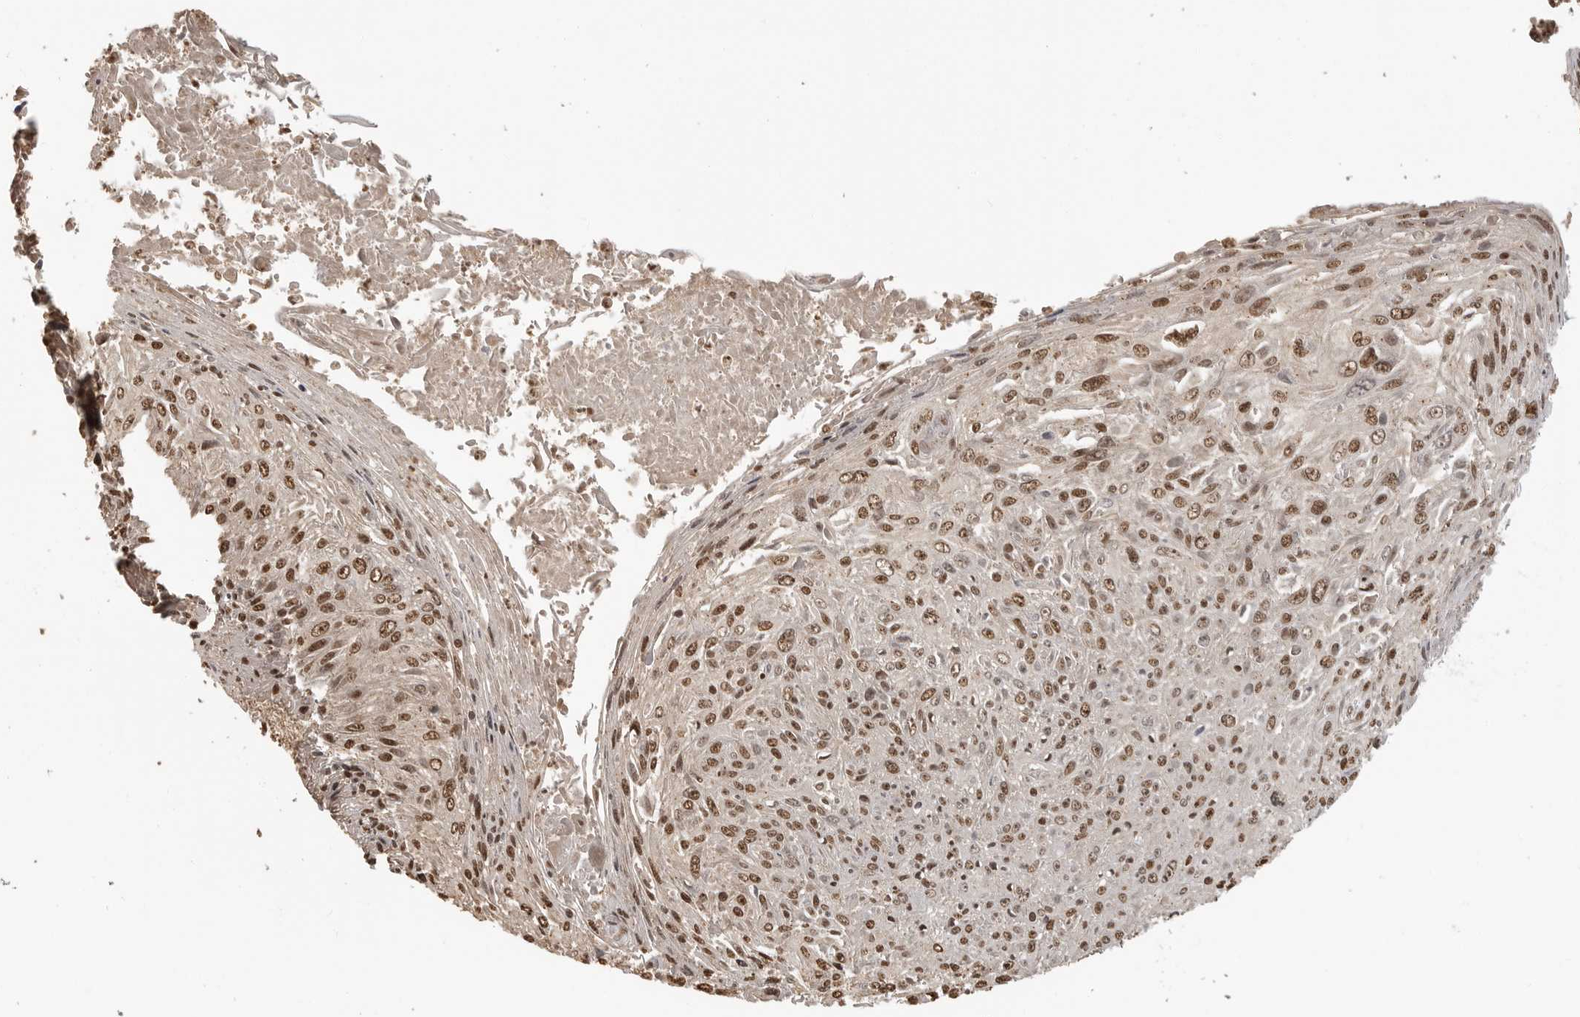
{"staining": {"intensity": "moderate", "quantity": ">75%", "location": "nuclear"}, "tissue": "cervical cancer", "cell_type": "Tumor cells", "image_type": "cancer", "snomed": [{"axis": "morphology", "description": "Squamous cell carcinoma, NOS"}, {"axis": "topography", "description": "Cervix"}], "caption": "IHC (DAB (3,3'-diaminobenzidine)) staining of human cervical squamous cell carcinoma exhibits moderate nuclear protein staining in approximately >75% of tumor cells.", "gene": "CLOCK", "patient": {"sex": "female", "age": 51}}